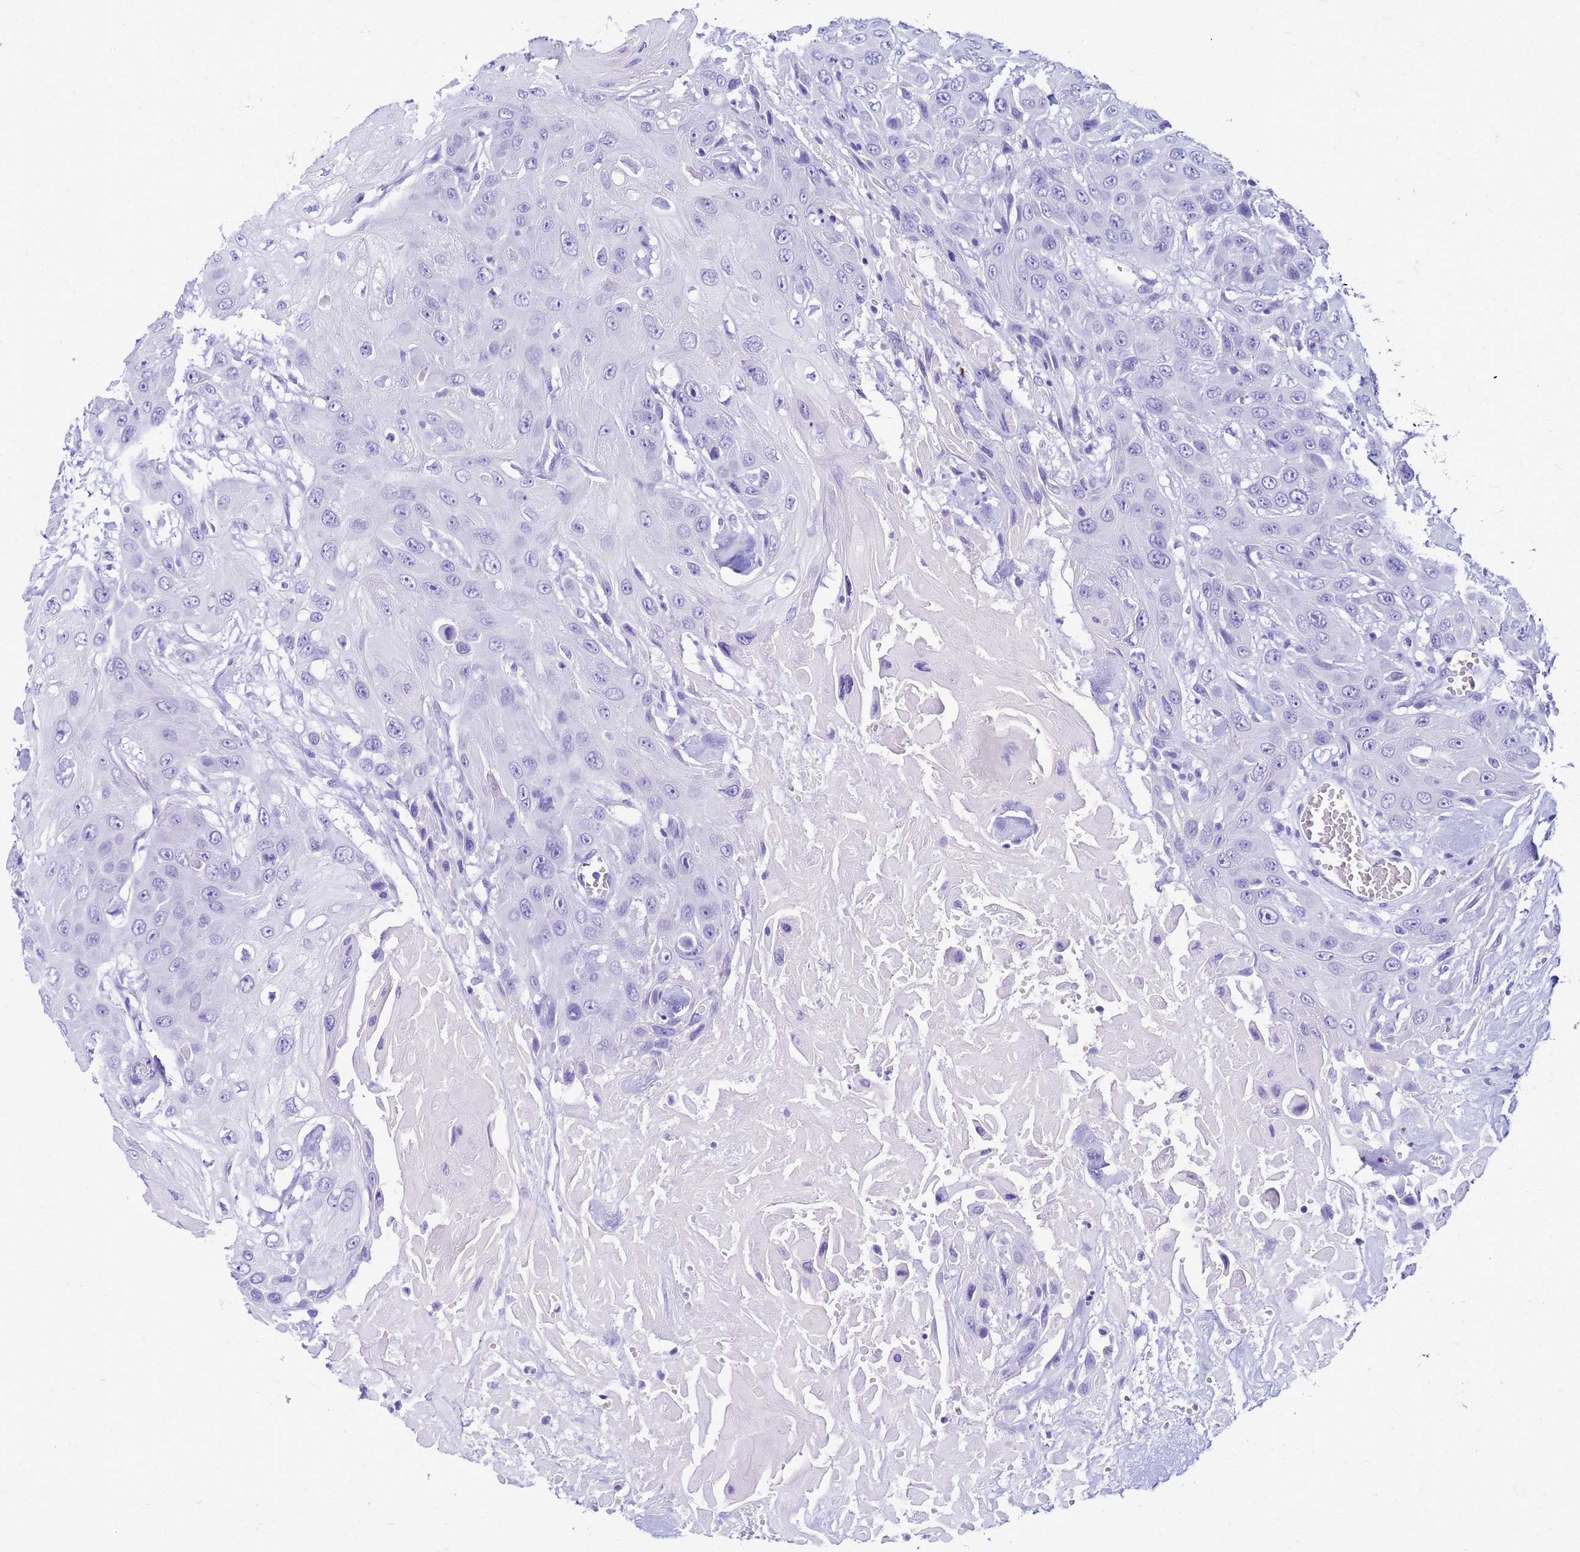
{"staining": {"intensity": "negative", "quantity": "none", "location": "none"}, "tissue": "head and neck cancer", "cell_type": "Tumor cells", "image_type": "cancer", "snomed": [{"axis": "morphology", "description": "Squamous cell carcinoma, NOS"}, {"axis": "topography", "description": "Head-Neck"}], "caption": "An immunohistochemistry (IHC) photomicrograph of squamous cell carcinoma (head and neck) is shown. There is no staining in tumor cells of squamous cell carcinoma (head and neck). (Stains: DAB immunohistochemistry (IHC) with hematoxylin counter stain, Microscopy: brightfield microscopy at high magnification).", "gene": "CFAP100", "patient": {"sex": "male", "age": 81}}